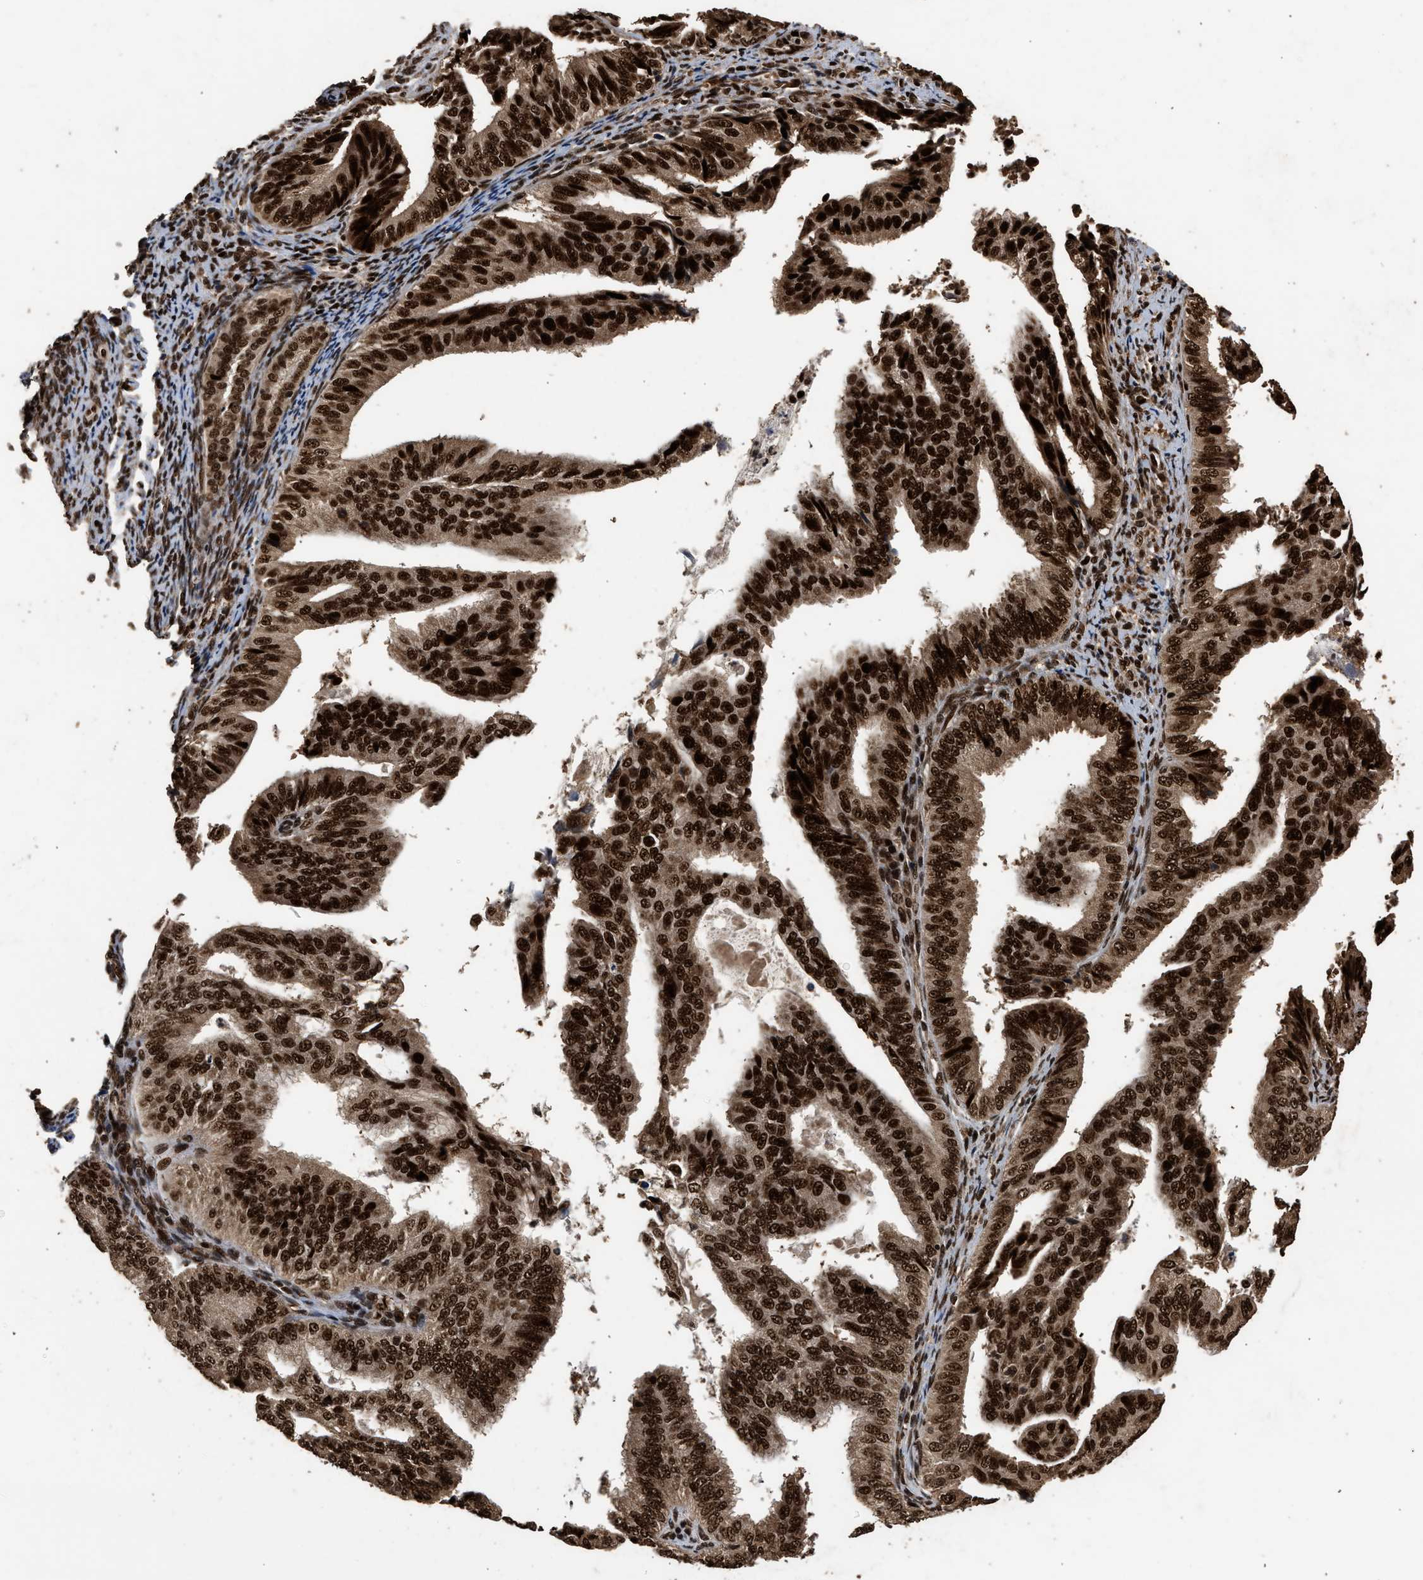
{"staining": {"intensity": "strong", "quantity": ">75%", "location": "cytoplasmic/membranous,nuclear"}, "tissue": "endometrial cancer", "cell_type": "Tumor cells", "image_type": "cancer", "snomed": [{"axis": "morphology", "description": "Adenocarcinoma, NOS"}, {"axis": "topography", "description": "Endometrium"}], "caption": "About >75% of tumor cells in endometrial cancer reveal strong cytoplasmic/membranous and nuclear protein positivity as visualized by brown immunohistochemical staining.", "gene": "PPP4R3B", "patient": {"sex": "female", "age": 58}}